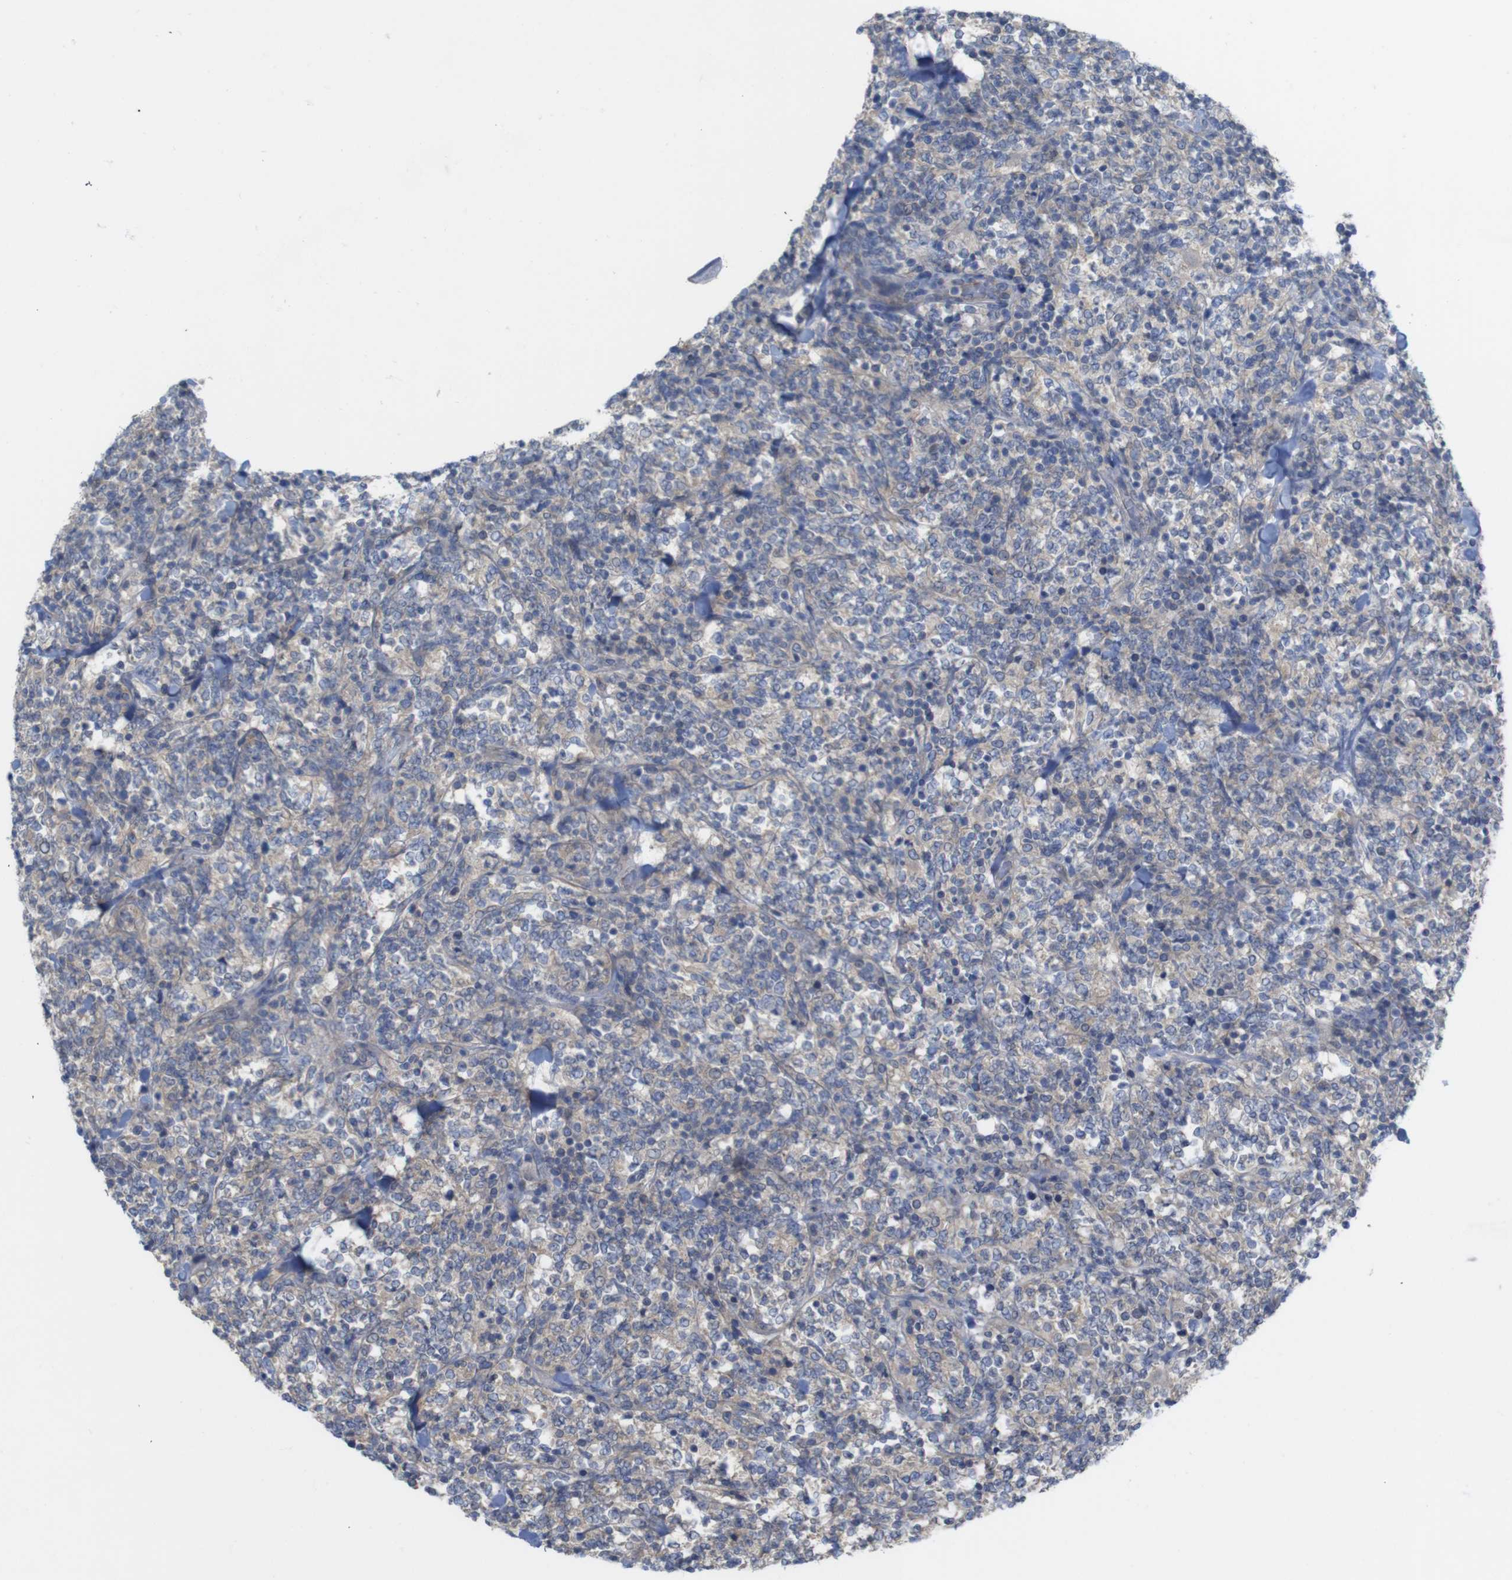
{"staining": {"intensity": "negative", "quantity": "none", "location": "none"}, "tissue": "lymphoma", "cell_type": "Tumor cells", "image_type": "cancer", "snomed": [{"axis": "morphology", "description": "Malignant lymphoma, non-Hodgkin's type, High grade"}, {"axis": "topography", "description": "Soft tissue"}], "caption": "Micrograph shows no significant protein positivity in tumor cells of high-grade malignant lymphoma, non-Hodgkin's type. The staining was performed using DAB (3,3'-diaminobenzidine) to visualize the protein expression in brown, while the nuclei were stained in blue with hematoxylin (Magnification: 20x).", "gene": "KIDINS220", "patient": {"sex": "male", "age": 18}}